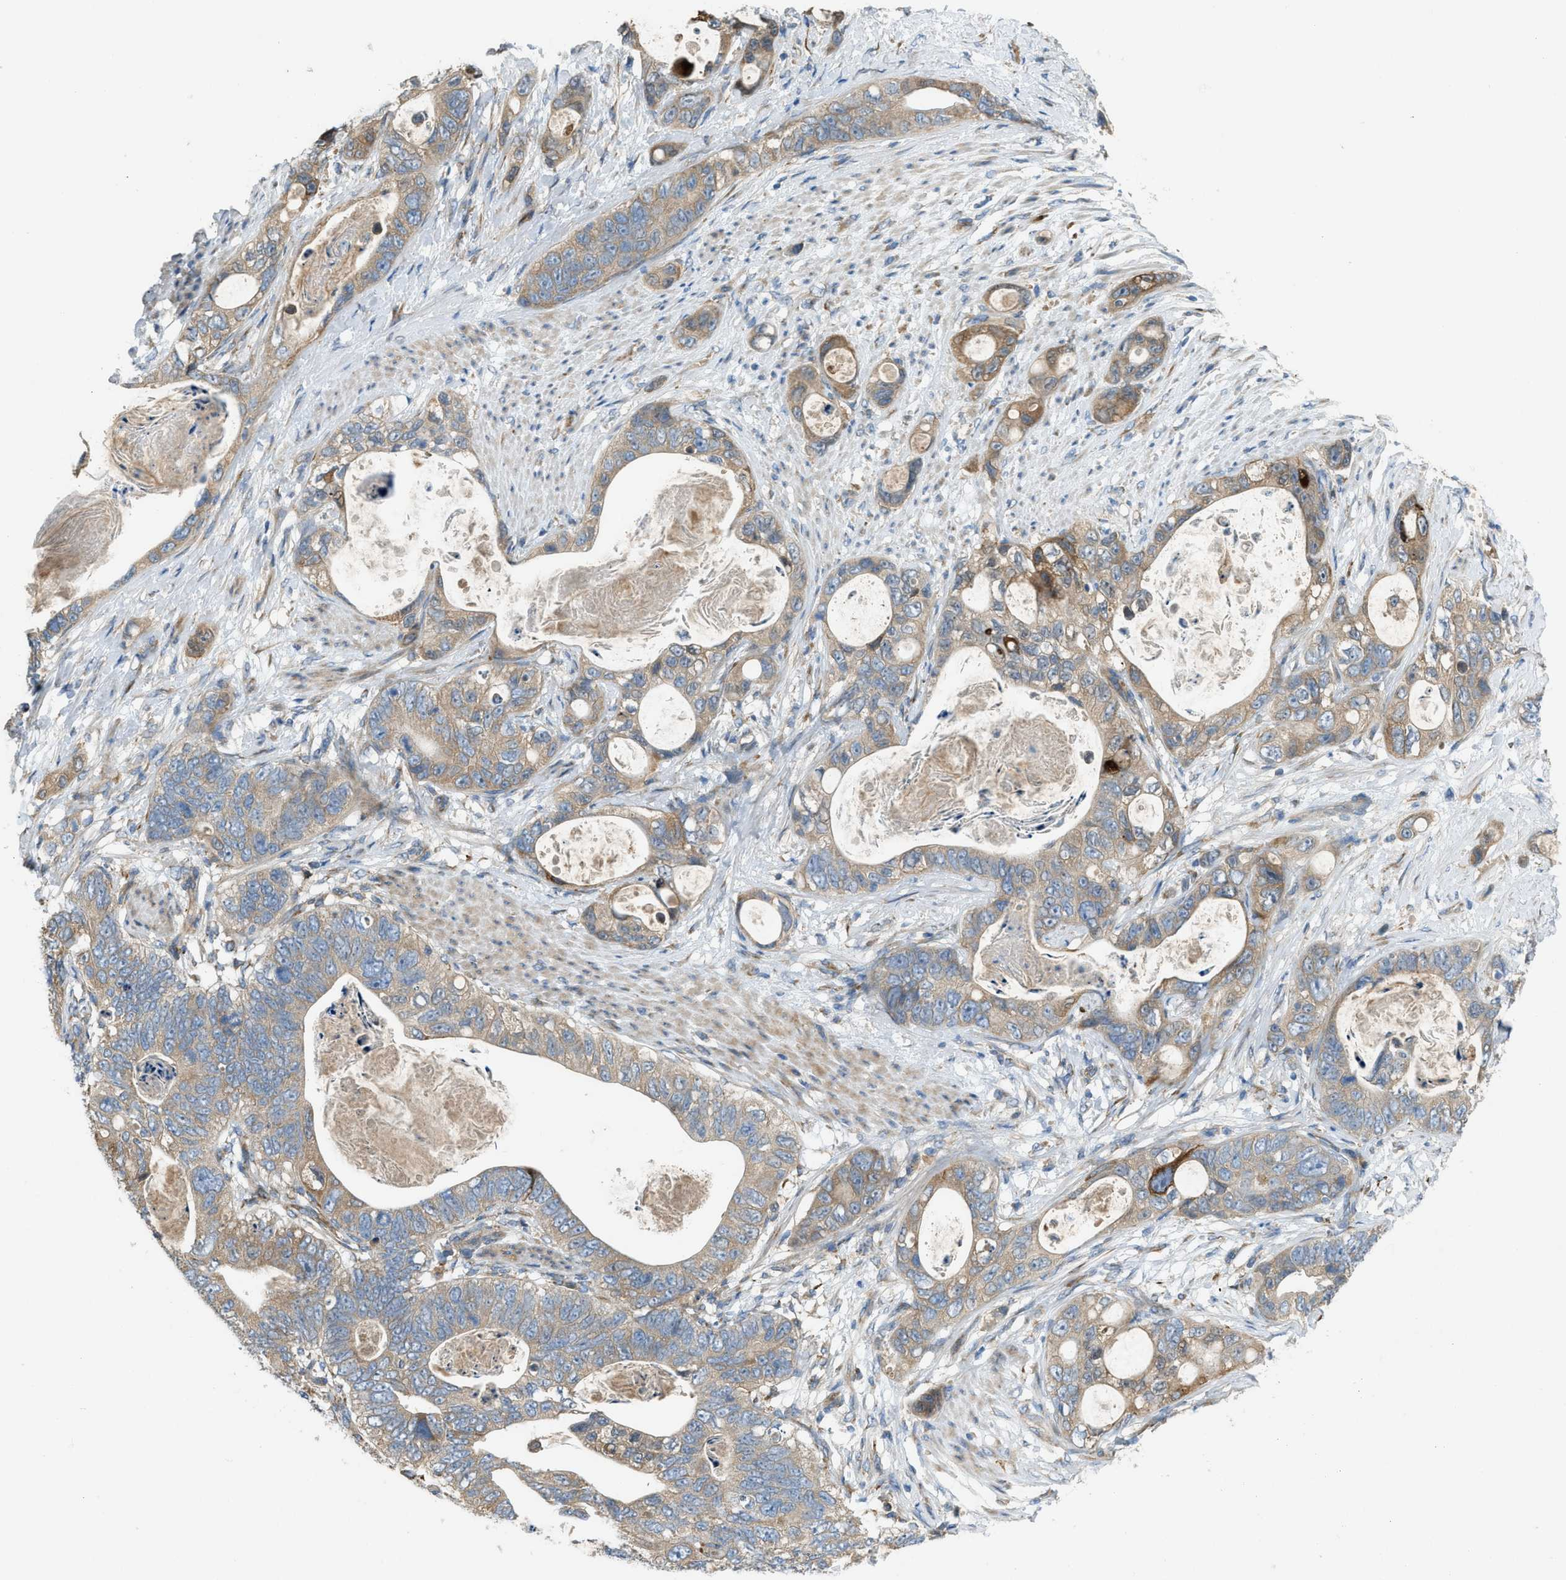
{"staining": {"intensity": "moderate", "quantity": ">75%", "location": "cytoplasmic/membranous"}, "tissue": "stomach cancer", "cell_type": "Tumor cells", "image_type": "cancer", "snomed": [{"axis": "morphology", "description": "Normal tissue, NOS"}, {"axis": "morphology", "description": "Adenocarcinoma, NOS"}, {"axis": "topography", "description": "Stomach"}], "caption": "High-power microscopy captured an IHC image of stomach cancer, revealing moderate cytoplasmic/membranous staining in about >75% of tumor cells.", "gene": "TMEM68", "patient": {"sex": "female", "age": 89}}